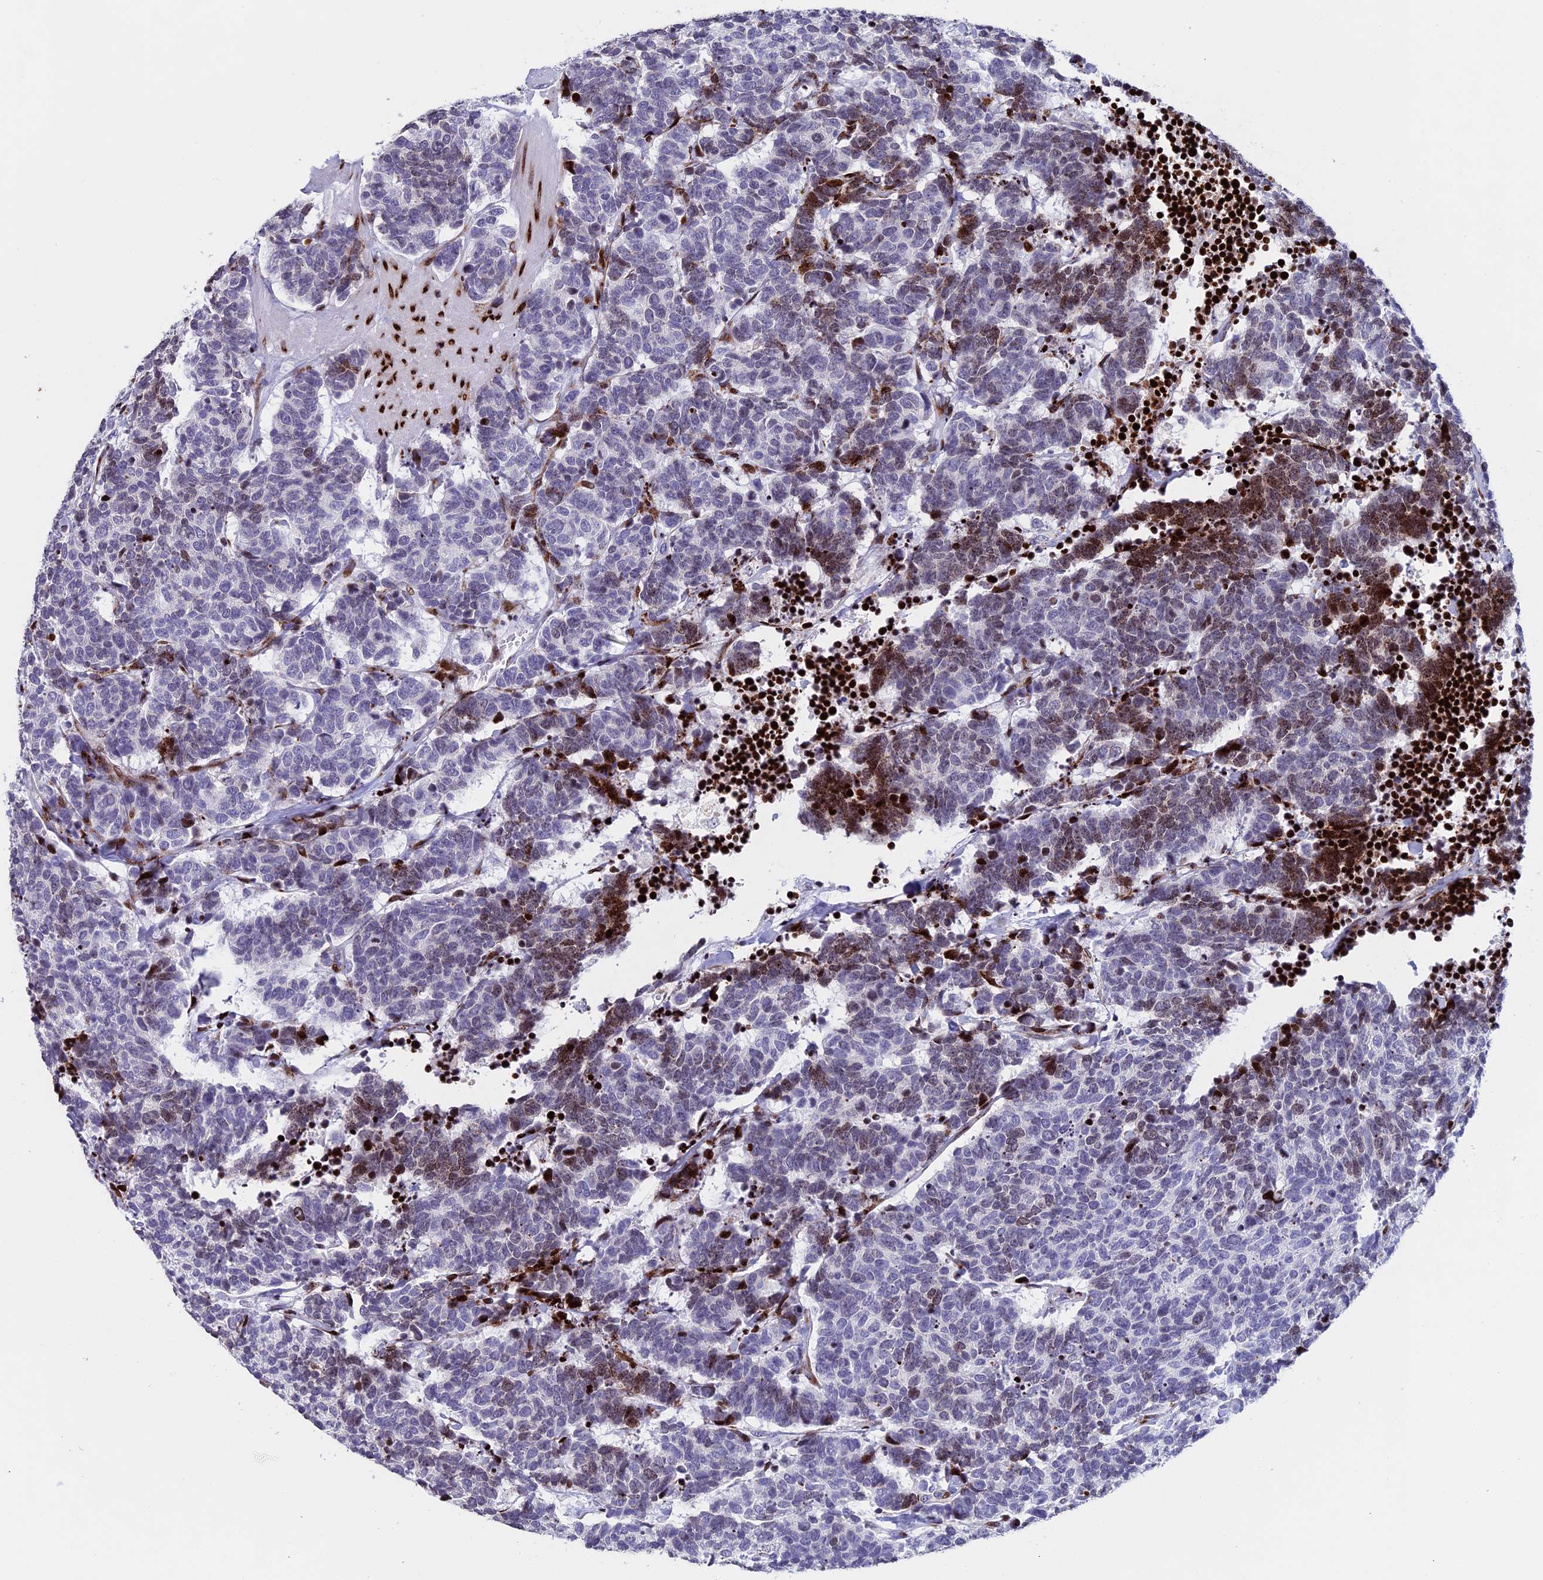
{"staining": {"intensity": "moderate", "quantity": "<25%", "location": "cytoplasmic/membranous,nuclear"}, "tissue": "carcinoid", "cell_type": "Tumor cells", "image_type": "cancer", "snomed": [{"axis": "morphology", "description": "Carcinoma, NOS"}, {"axis": "morphology", "description": "Carcinoid, malignant, NOS"}, {"axis": "topography", "description": "Urinary bladder"}], "caption": "Immunohistochemical staining of human carcinoma displays moderate cytoplasmic/membranous and nuclear protein expression in approximately <25% of tumor cells.", "gene": "BTBD3", "patient": {"sex": "male", "age": 57}}